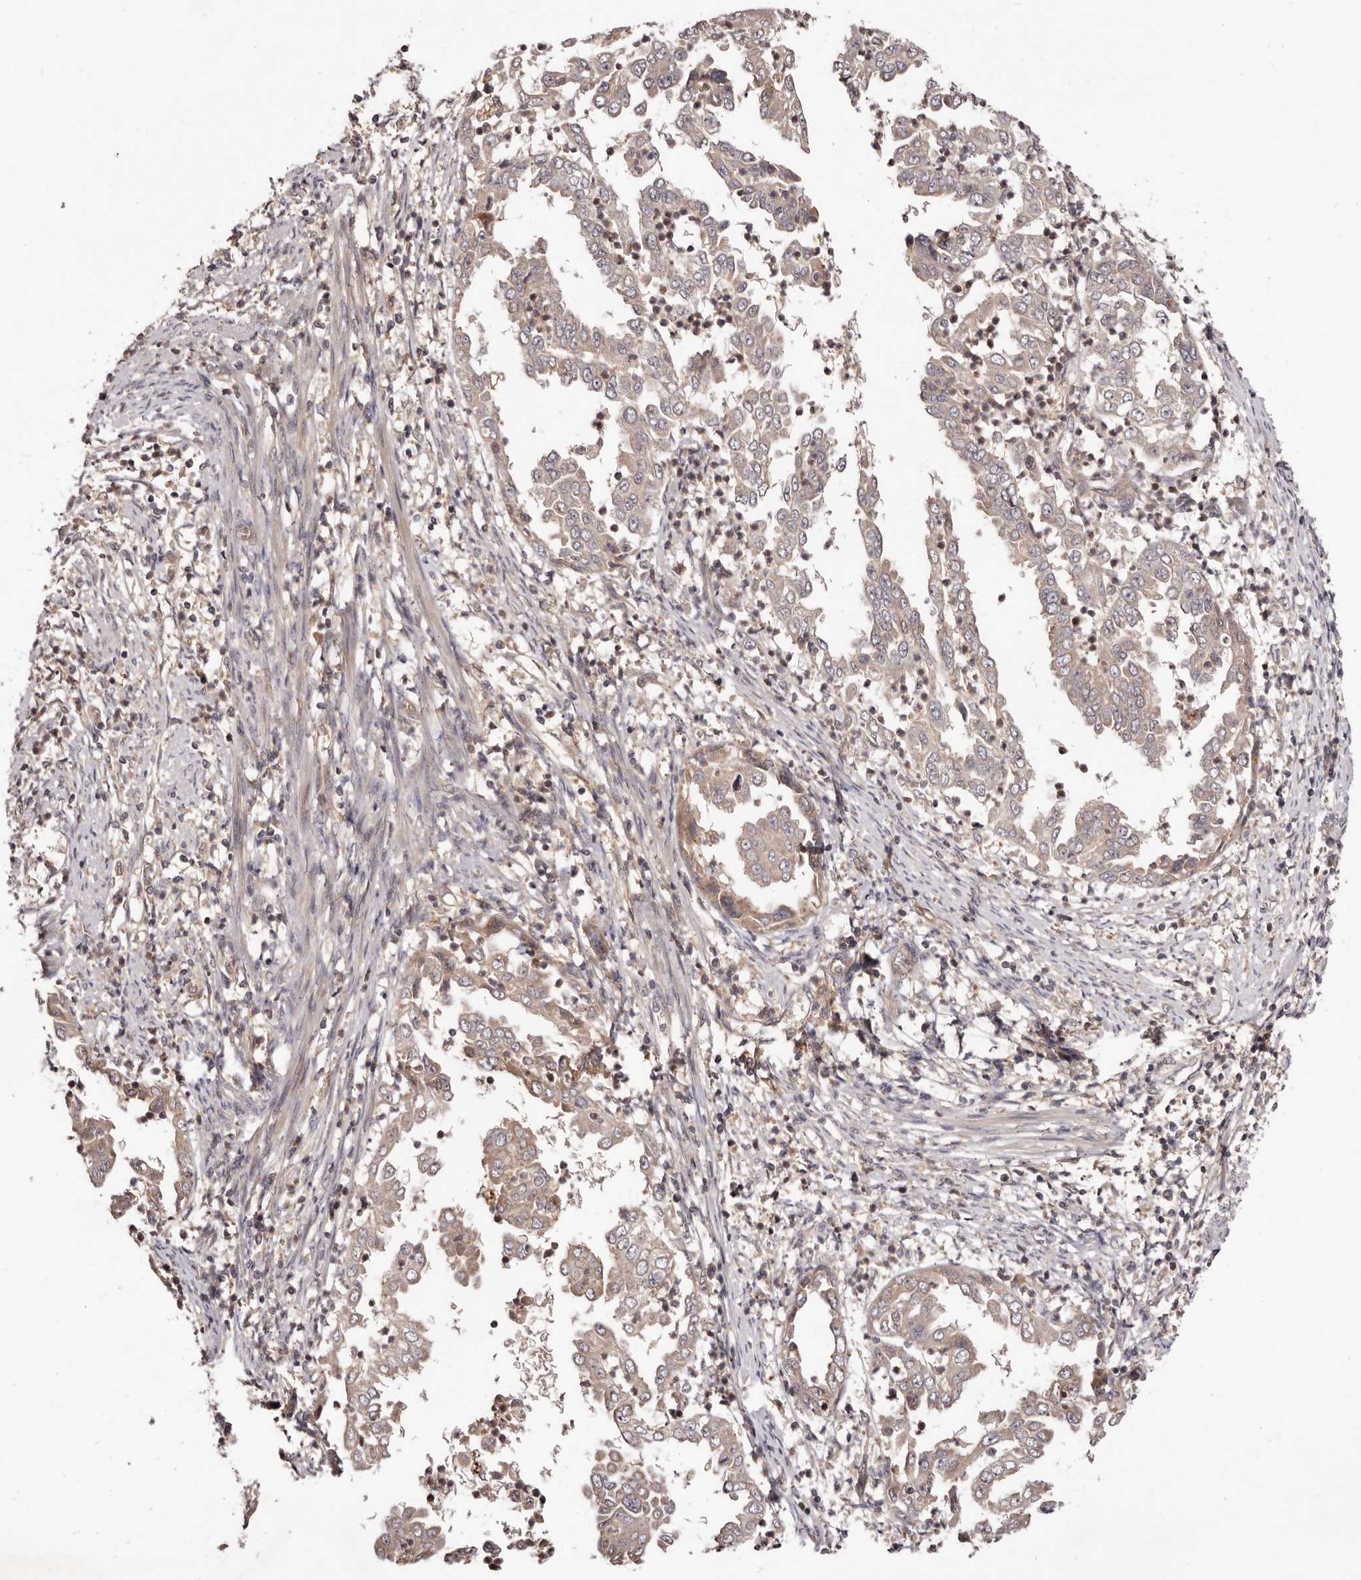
{"staining": {"intensity": "weak", "quantity": "25%-75%", "location": "cytoplasmic/membranous"}, "tissue": "endometrial cancer", "cell_type": "Tumor cells", "image_type": "cancer", "snomed": [{"axis": "morphology", "description": "Adenocarcinoma, NOS"}, {"axis": "topography", "description": "Endometrium"}], "caption": "Immunohistochemical staining of human adenocarcinoma (endometrial) displays low levels of weak cytoplasmic/membranous protein staining in about 25%-75% of tumor cells.", "gene": "MDP1", "patient": {"sex": "female", "age": 85}}